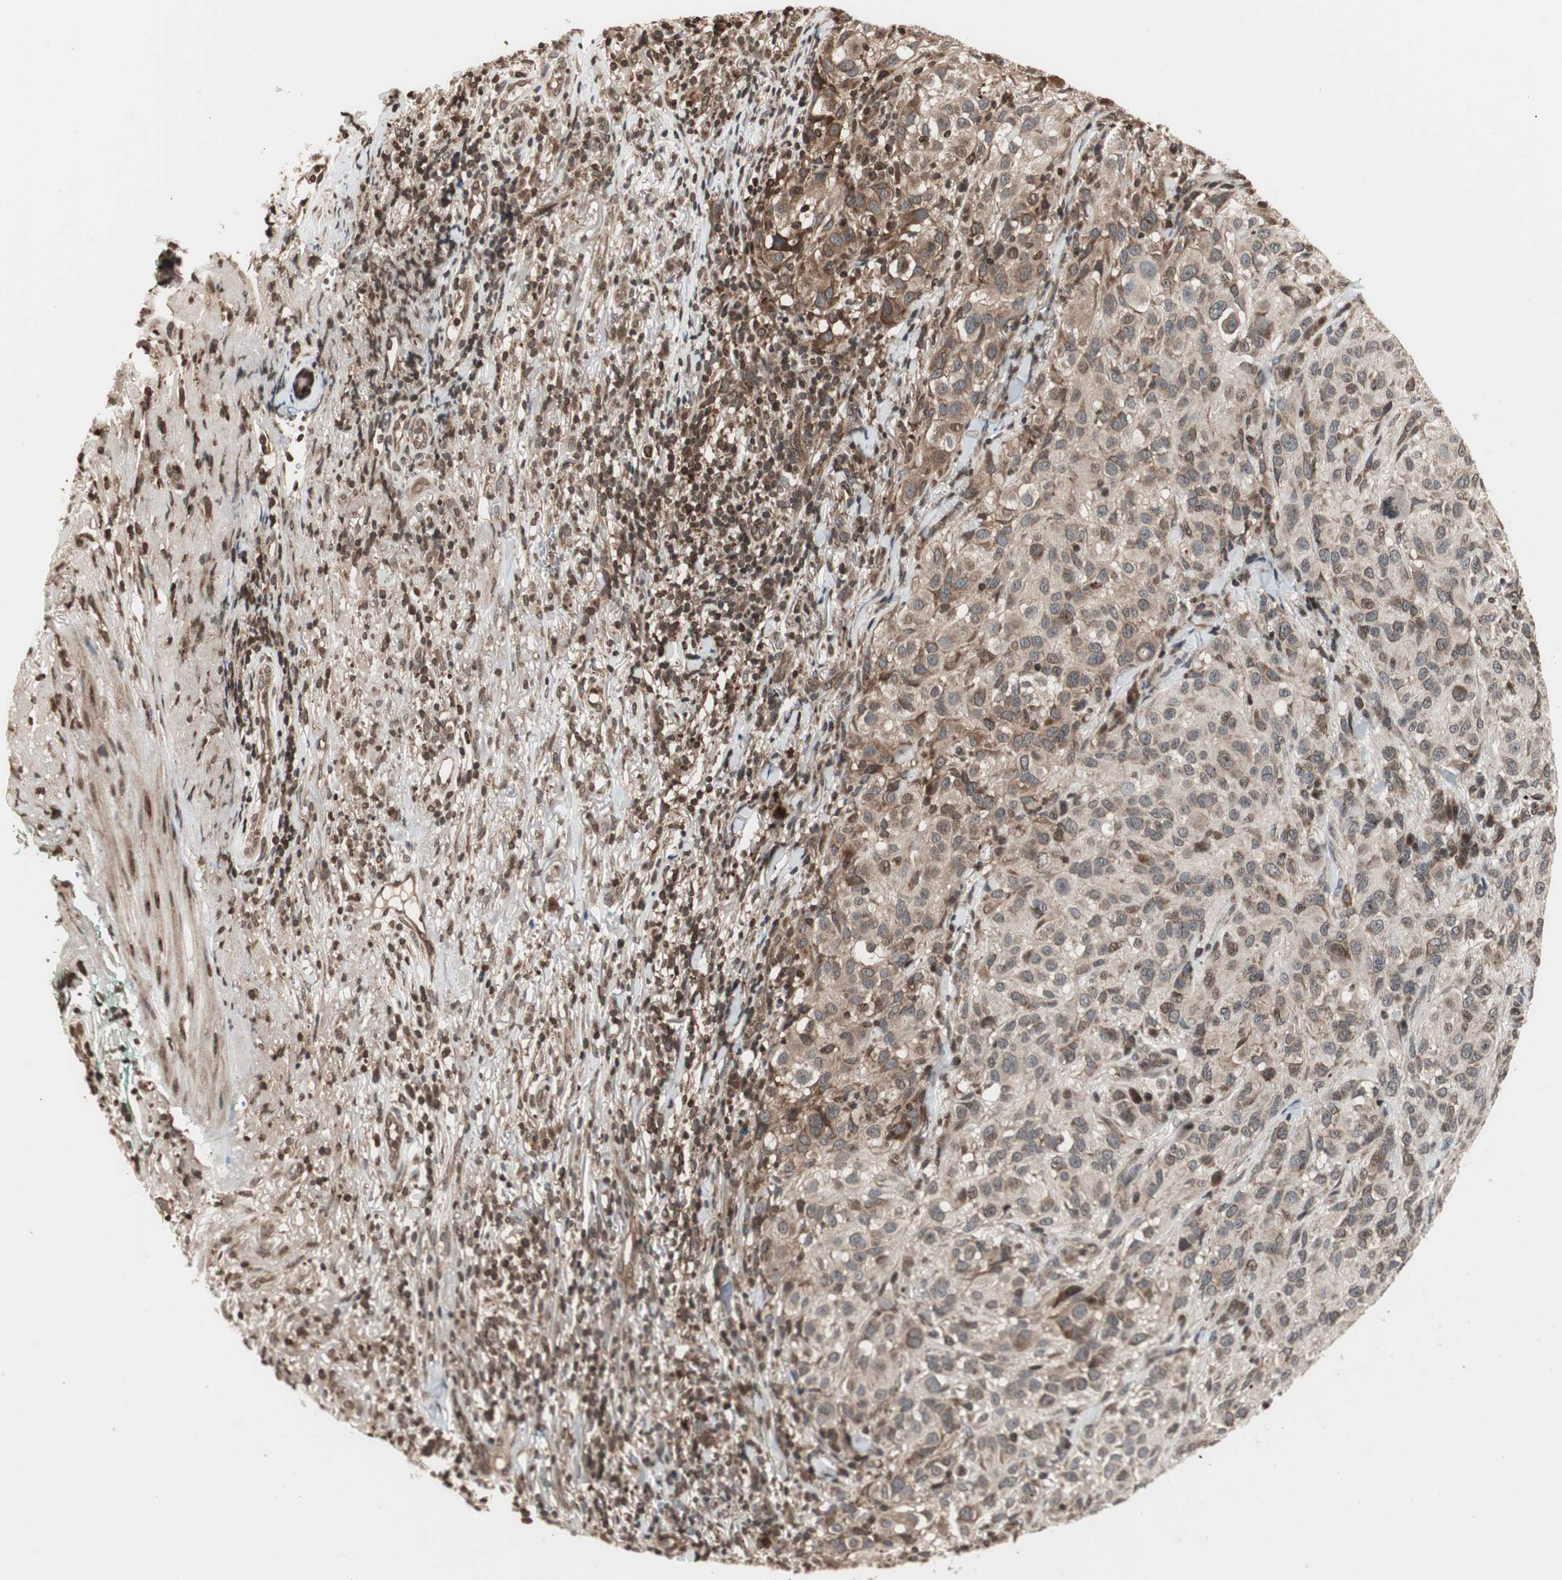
{"staining": {"intensity": "weak", "quantity": "25%-75%", "location": "cytoplasmic/membranous,nuclear"}, "tissue": "melanoma", "cell_type": "Tumor cells", "image_type": "cancer", "snomed": [{"axis": "morphology", "description": "Necrosis, NOS"}, {"axis": "morphology", "description": "Malignant melanoma, NOS"}, {"axis": "topography", "description": "Skin"}], "caption": "IHC of melanoma demonstrates low levels of weak cytoplasmic/membranous and nuclear staining in about 25%-75% of tumor cells.", "gene": "ZFC3H1", "patient": {"sex": "female", "age": 87}}